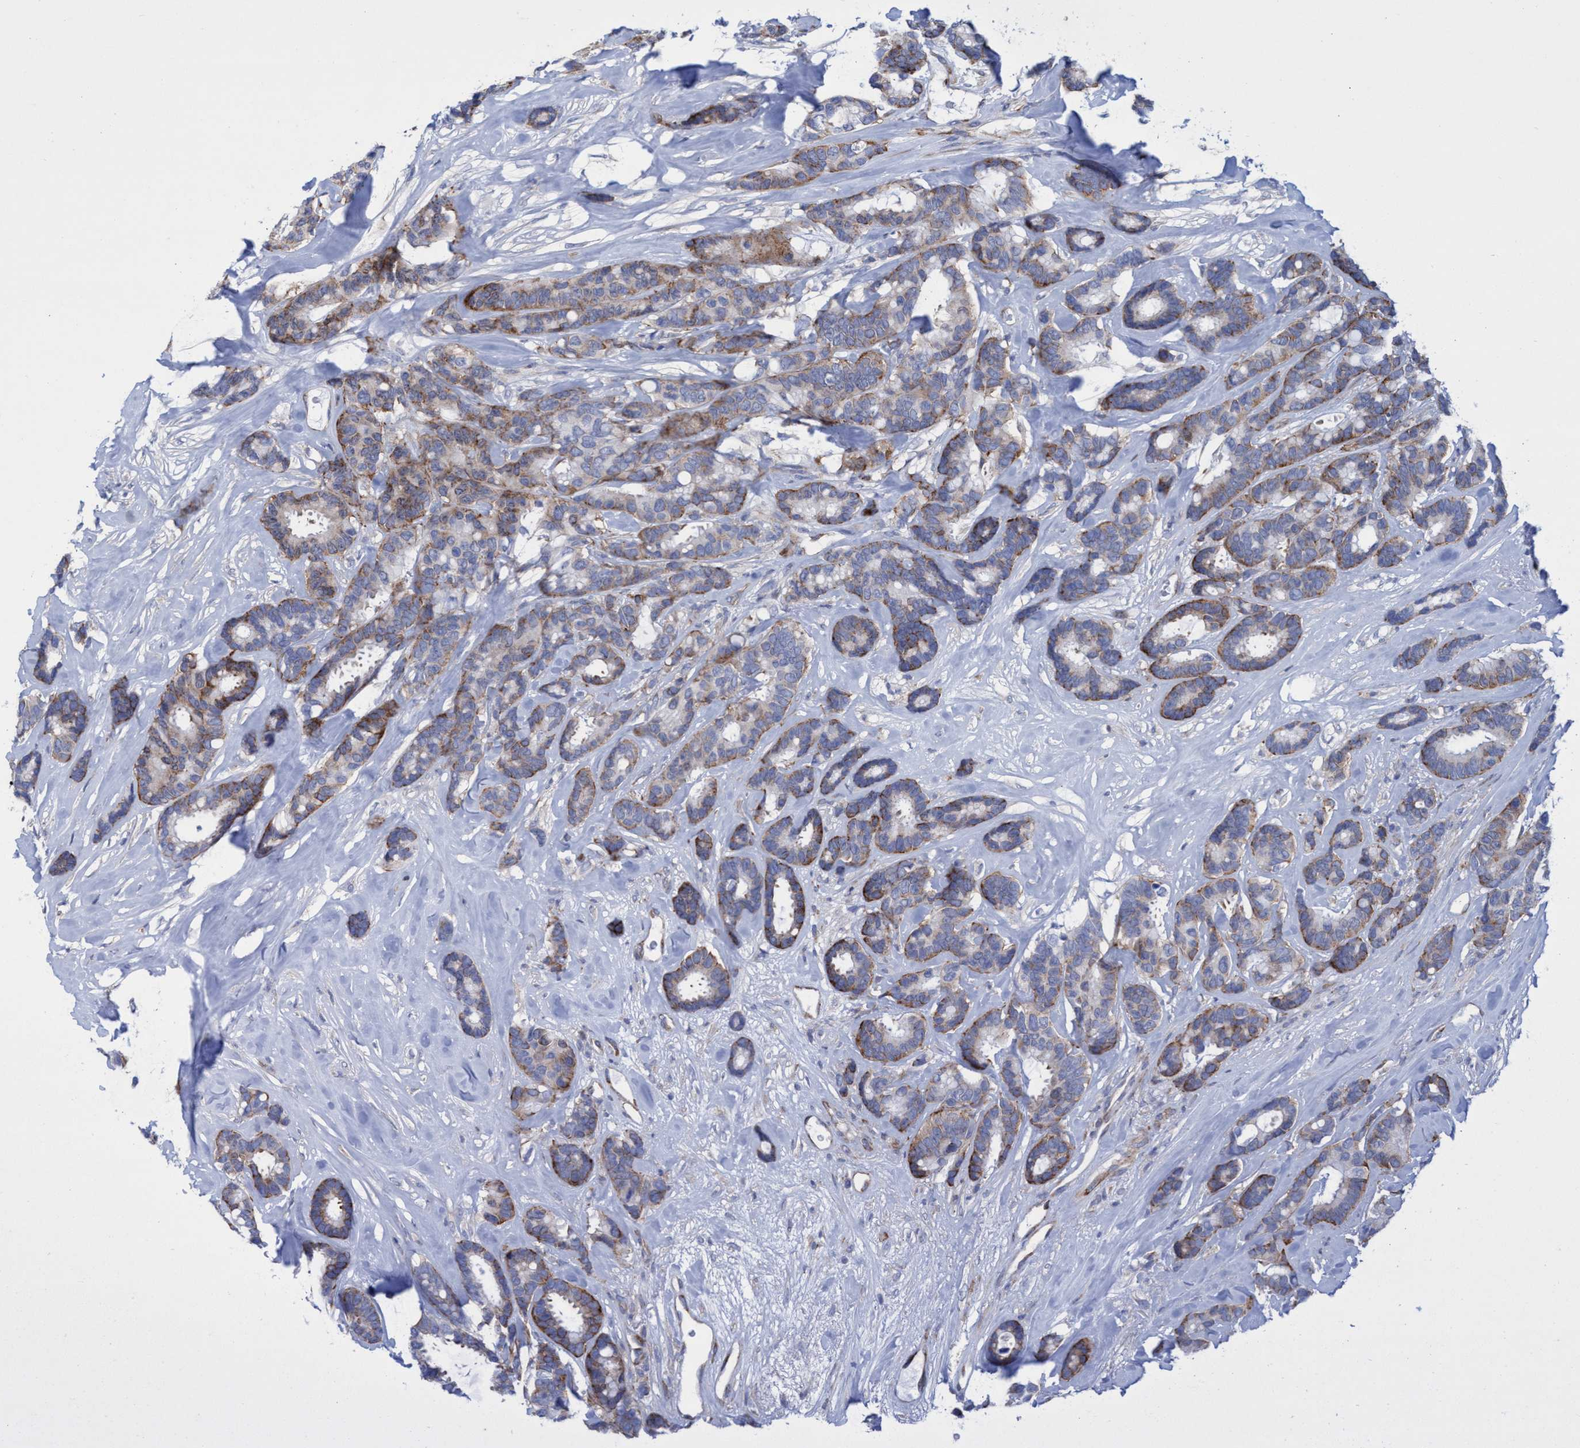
{"staining": {"intensity": "moderate", "quantity": "25%-75%", "location": "cytoplasmic/membranous"}, "tissue": "breast cancer", "cell_type": "Tumor cells", "image_type": "cancer", "snomed": [{"axis": "morphology", "description": "Duct carcinoma"}, {"axis": "topography", "description": "Breast"}], "caption": "Moderate cytoplasmic/membranous positivity for a protein is seen in about 25%-75% of tumor cells of invasive ductal carcinoma (breast) using immunohistochemistry (IHC).", "gene": "R3HCC1", "patient": {"sex": "female", "age": 87}}